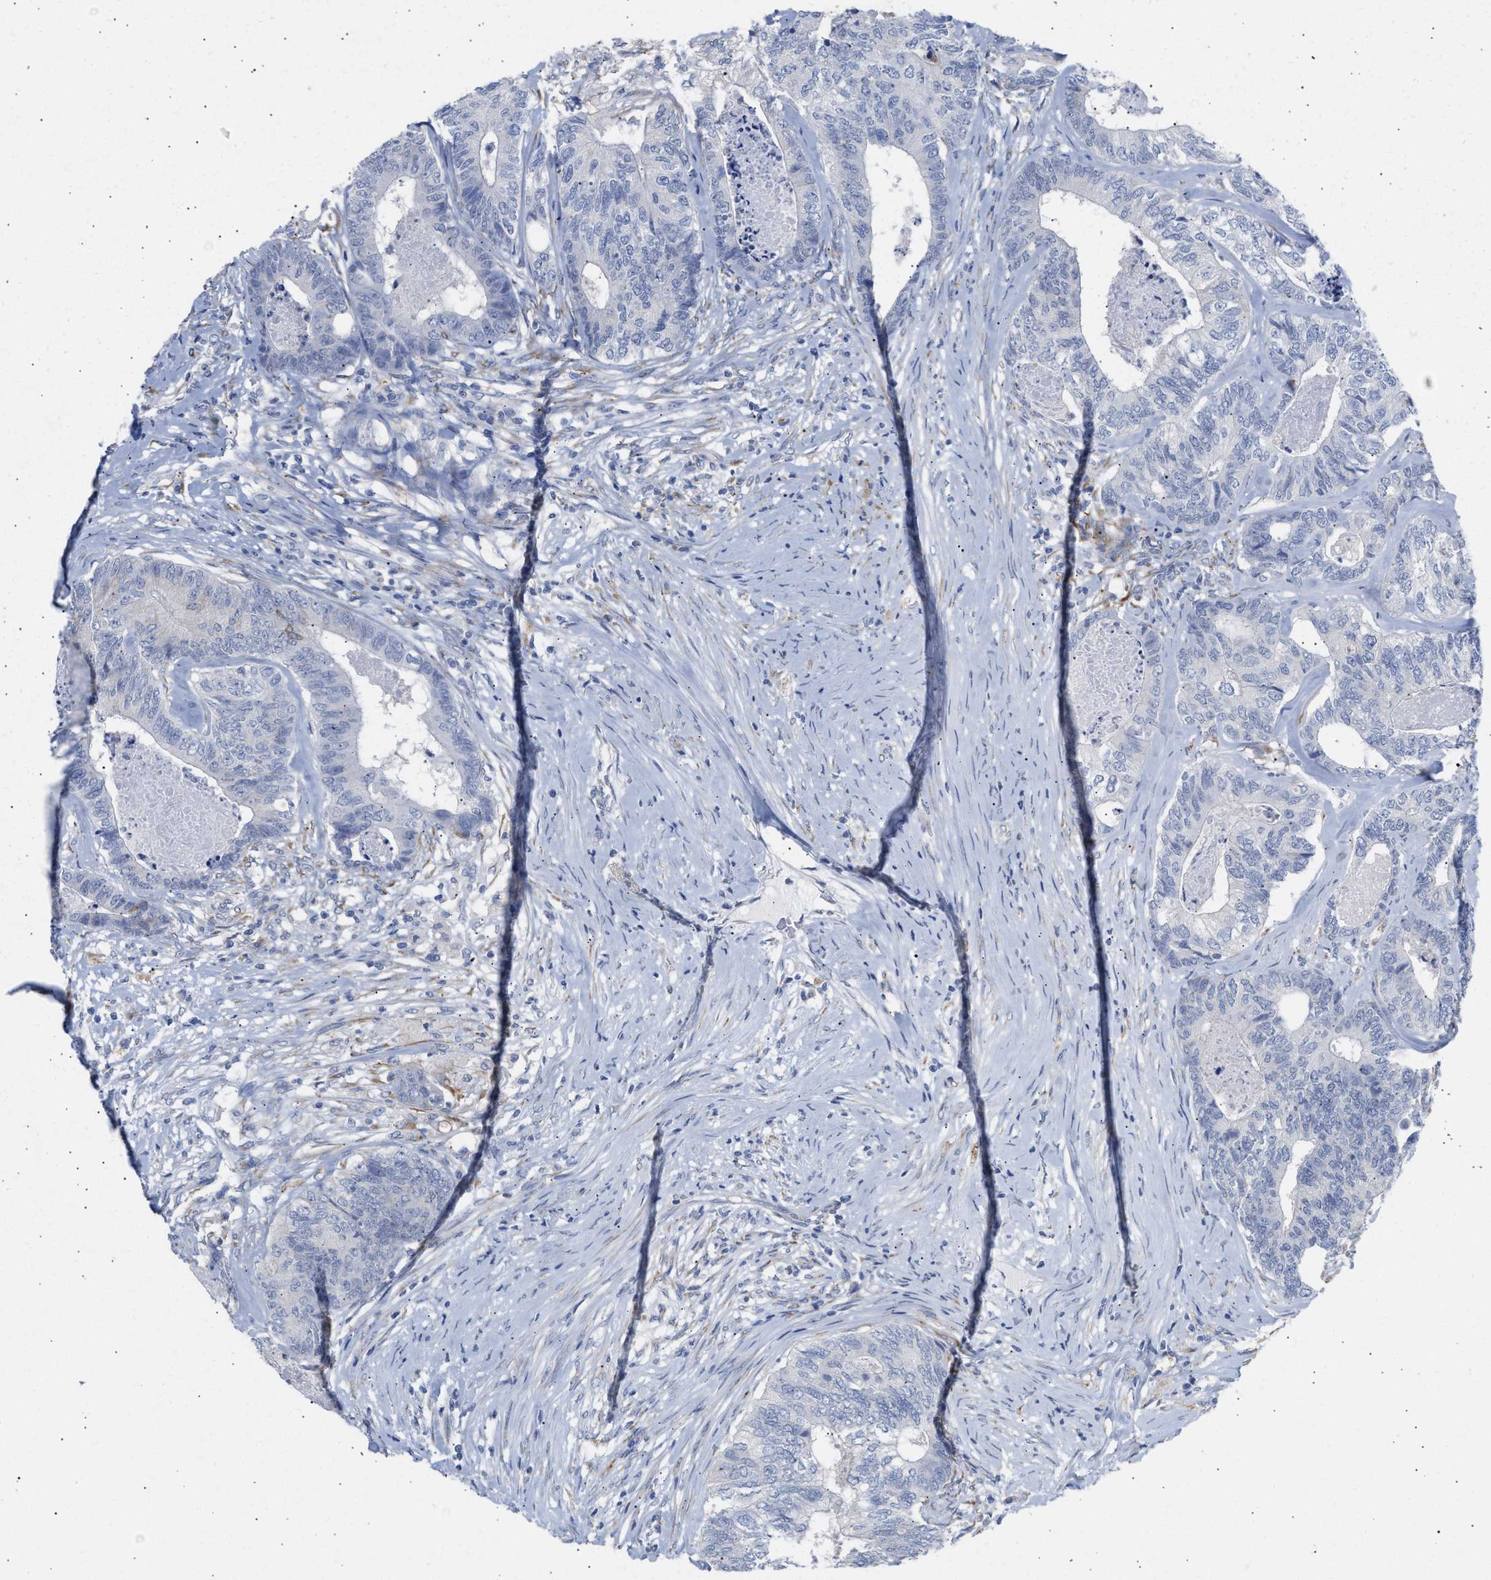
{"staining": {"intensity": "negative", "quantity": "none", "location": "none"}, "tissue": "colorectal cancer", "cell_type": "Tumor cells", "image_type": "cancer", "snomed": [{"axis": "morphology", "description": "Adenocarcinoma, NOS"}, {"axis": "topography", "description": "Colon"}], "caption": "This is an immunohistochemistry micrograph of colorectal adenocarcinoma. There is no expression in tumor cells.", "gene": "SELENOM", "patient": {"sex": "female", "age": 67}}